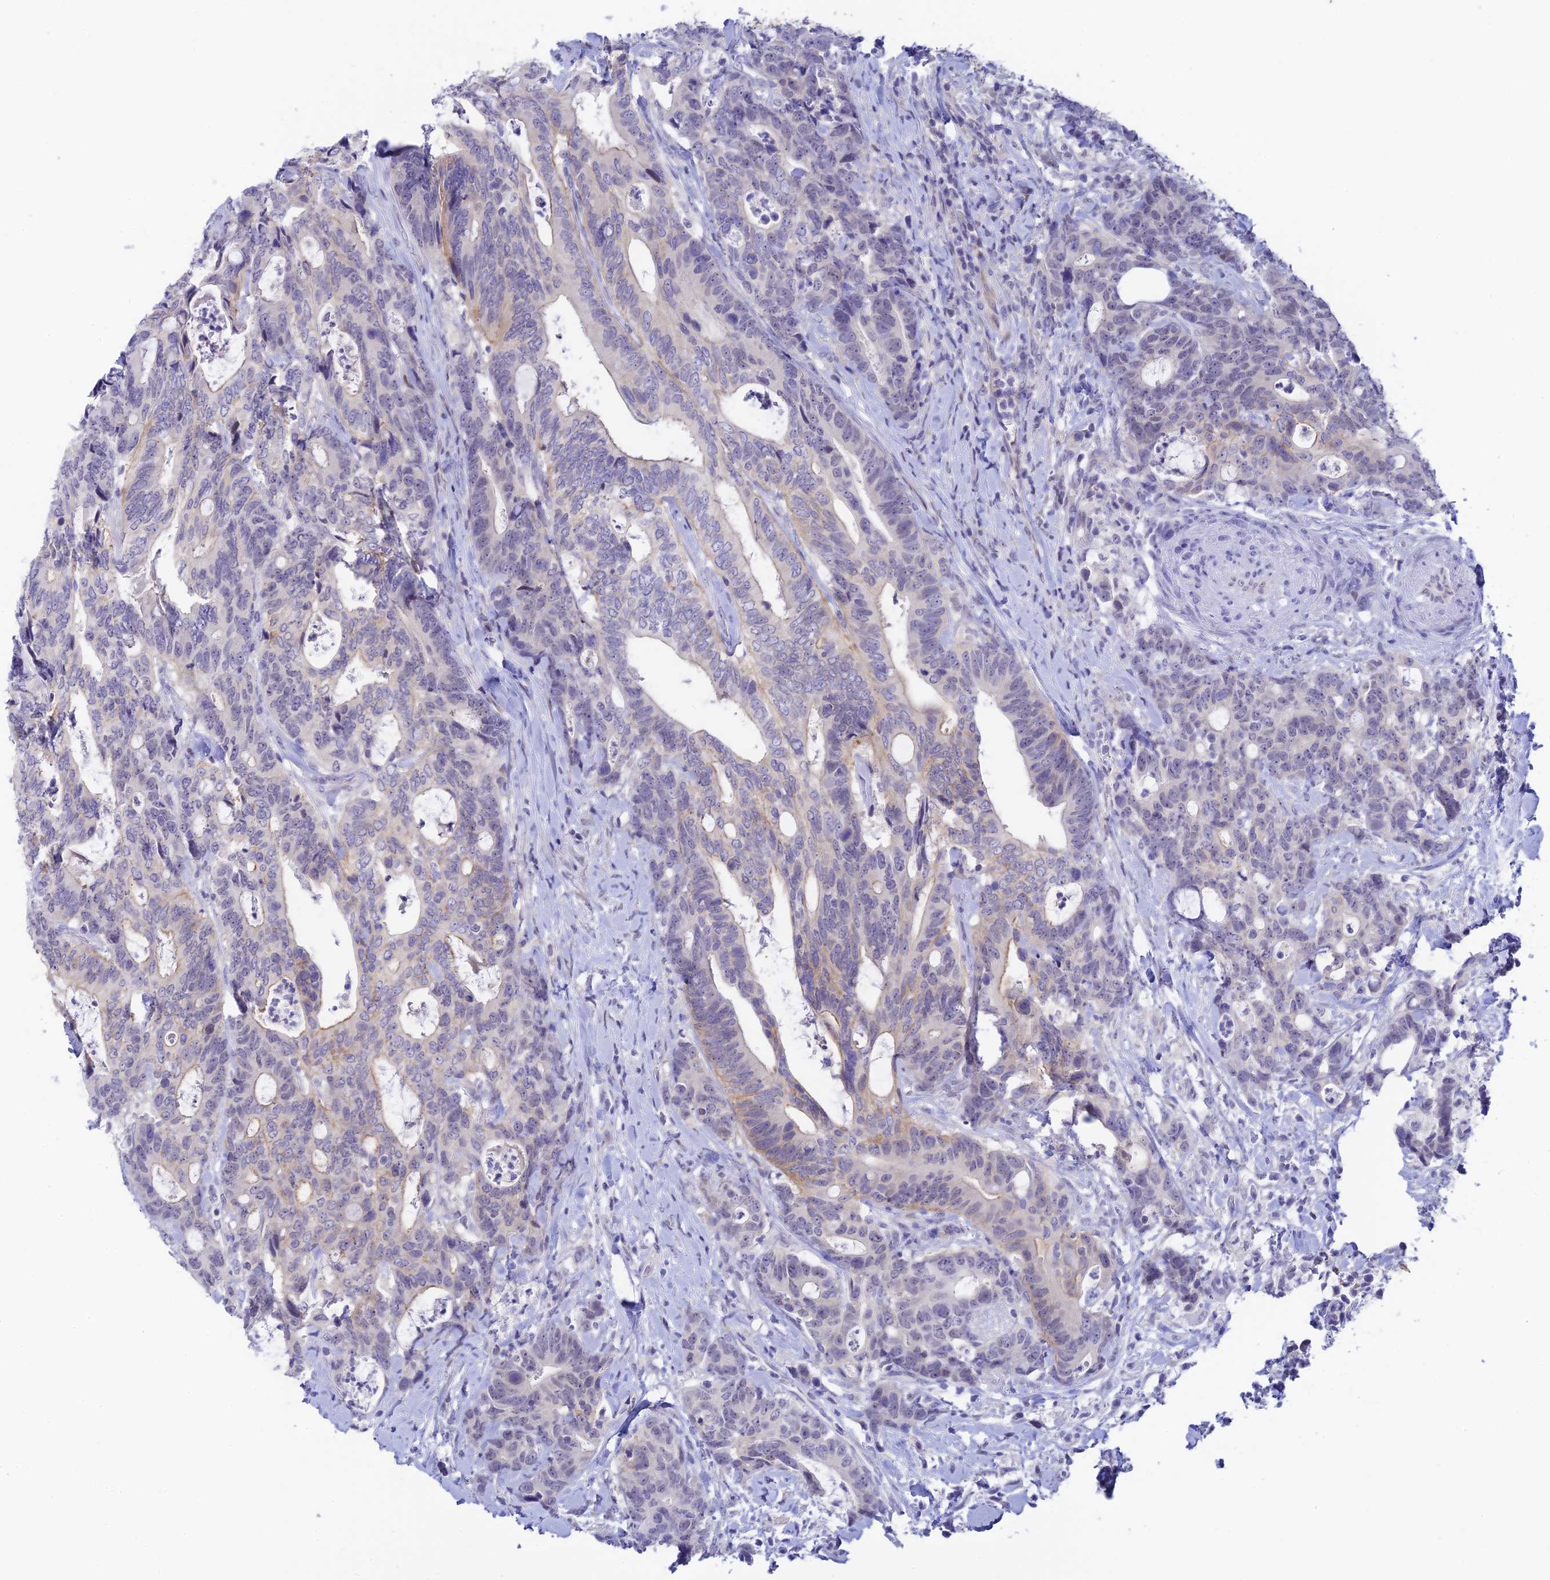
{"staining": {"intensity": "negative", "quantity": "none", "location": "none"}, "tissue": "colorectal cancer", "cell_type": "Tumor cells", "image_type": "cancer", "snomed": [{"axis": "morphology", "description": "Adenocarcinoma, NOS"}, {"axis": "topography", "description": "Colon"}], "caption": "IHC of colorectal cancer (adenocarcinoma) shows no expression in tumor cells.", "gene": "RASGEF1B", "patient": {"sex": "female", "age": 82}}